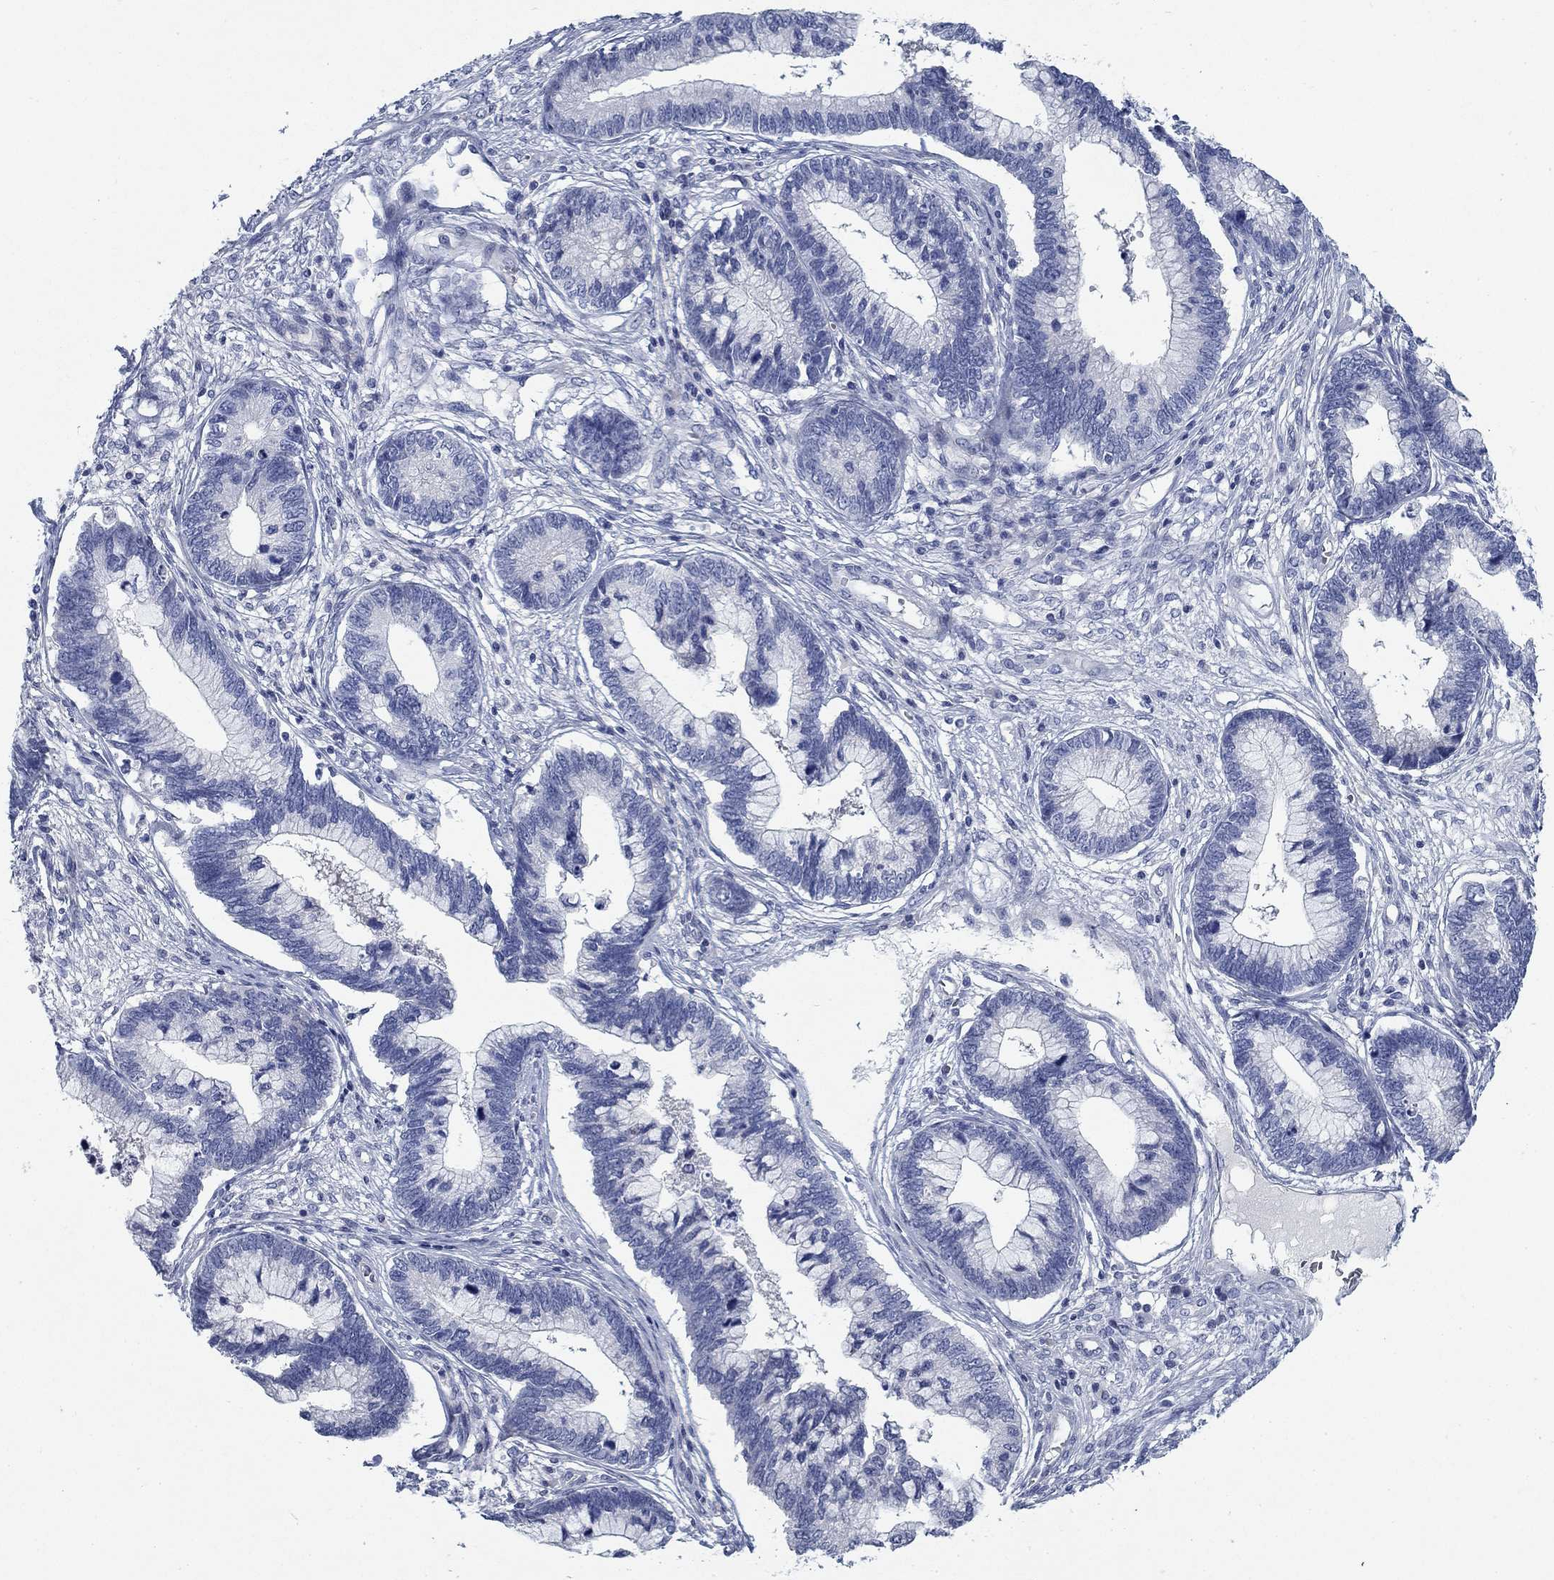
{"staining": {"intensity": "negative", "quantity": "none", "location": "none"}, "tissue": "cervical cancer", "cell_type": "Tumor cells", "image_type": "cancer", "snomed": [{"axis": "morphology", "description": "Adenocarcinoma, NOS"}, {"axis": "topography", "description": "Cervix"}], "caption": "Immunohistochemistry of human cervical cancer reveals no expression in tumor cells. (Immunohistochemistry, brightfield microscopy, high magnification).", "gene": "DNER", "patient": {"sex": "female", "age": 44}}